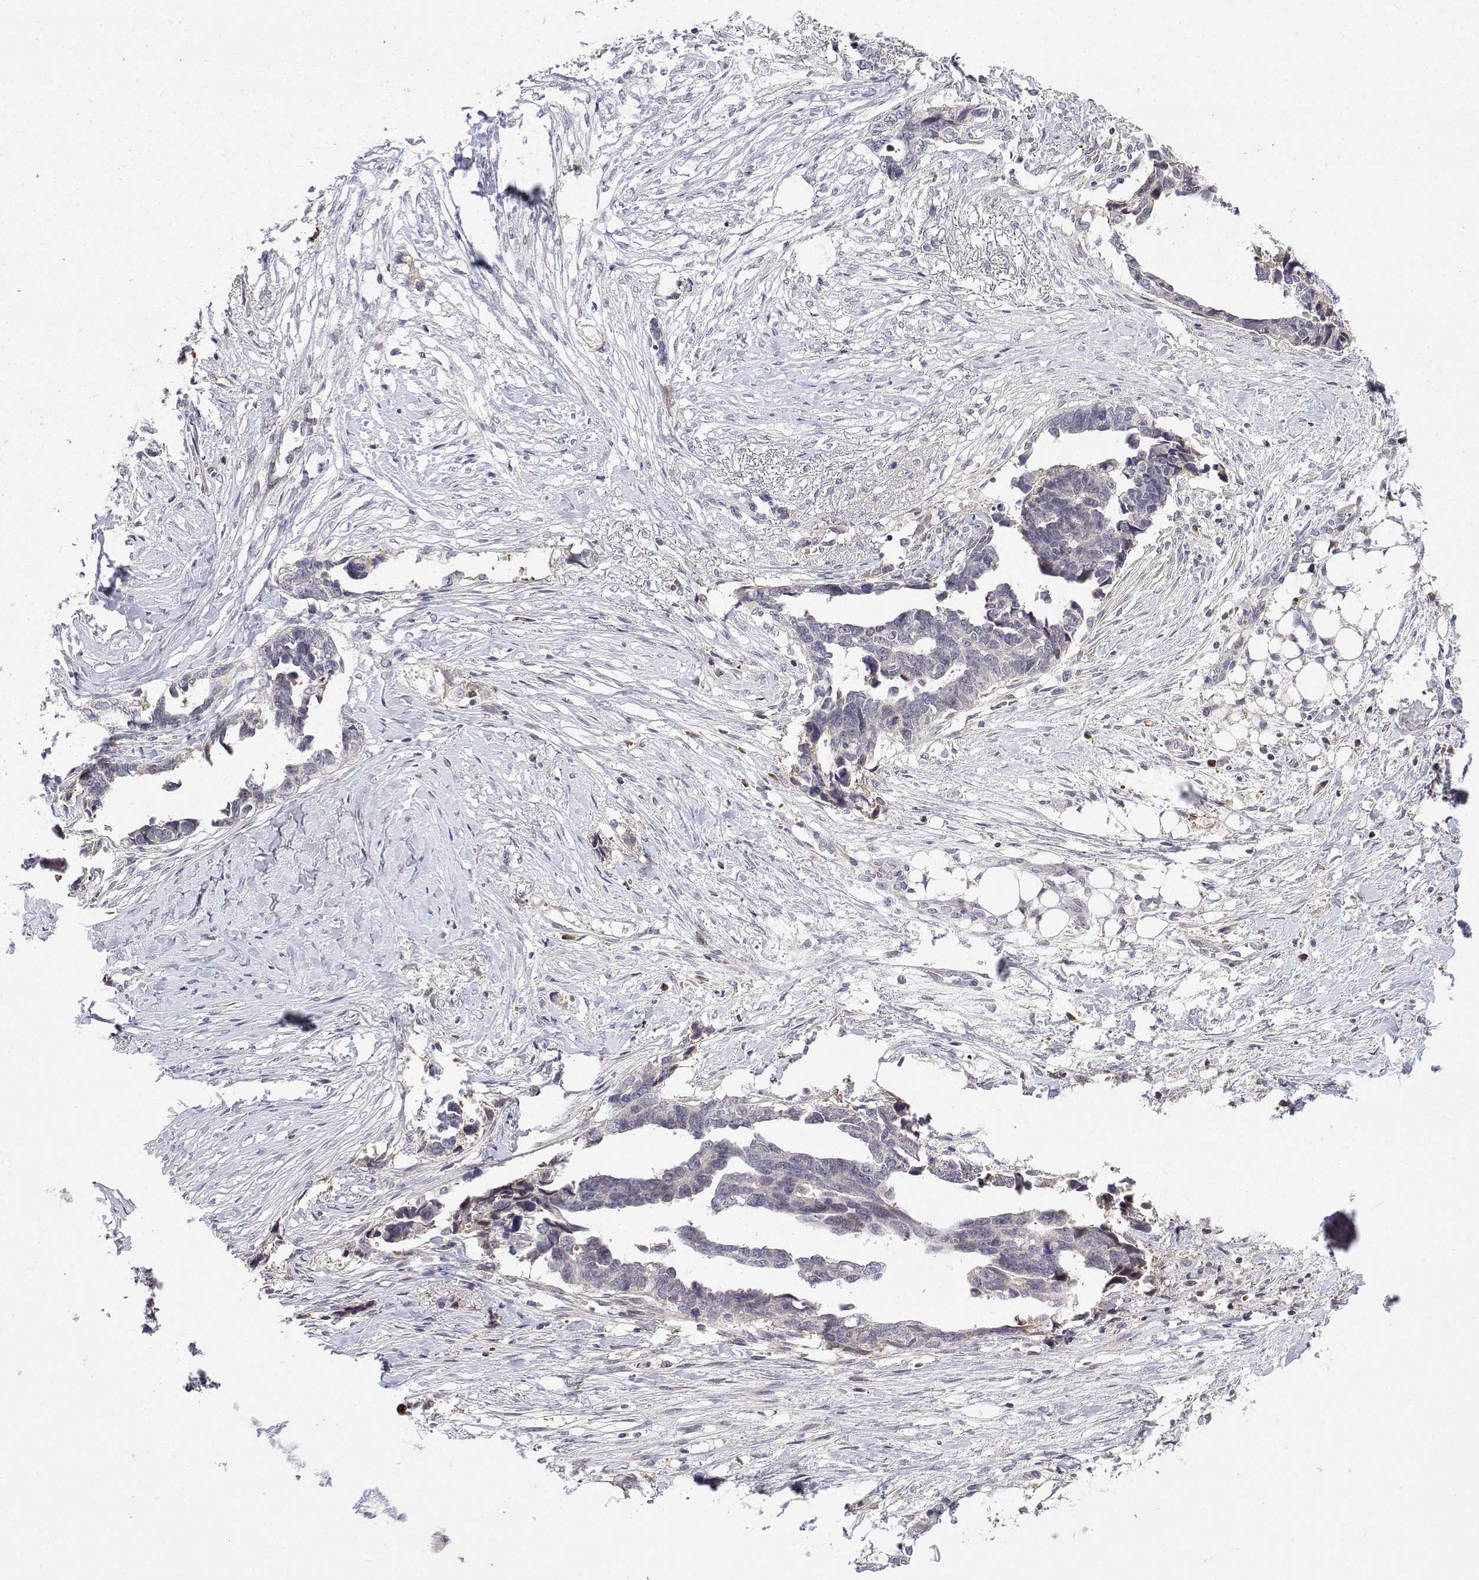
{"staining": {"intensity": "negative", "quantity": "none", "location": "none"}, "tissue": "ovarian cancer", "cell_type": "Tumor cells", "image_type": "cancer", "snomed": [{"axis": "morphology", "description": "Cystadenocarcinoma, serous, NOS"}, {"axis": "topography", "description": "Ovary"}], "caption": "Protein analysis of ovarian serous cystadenocarcinoma displays no significant positivity in tumor cells.", "gene": "IGFBP4", "patient": {"sex": "female", "age": 69}}